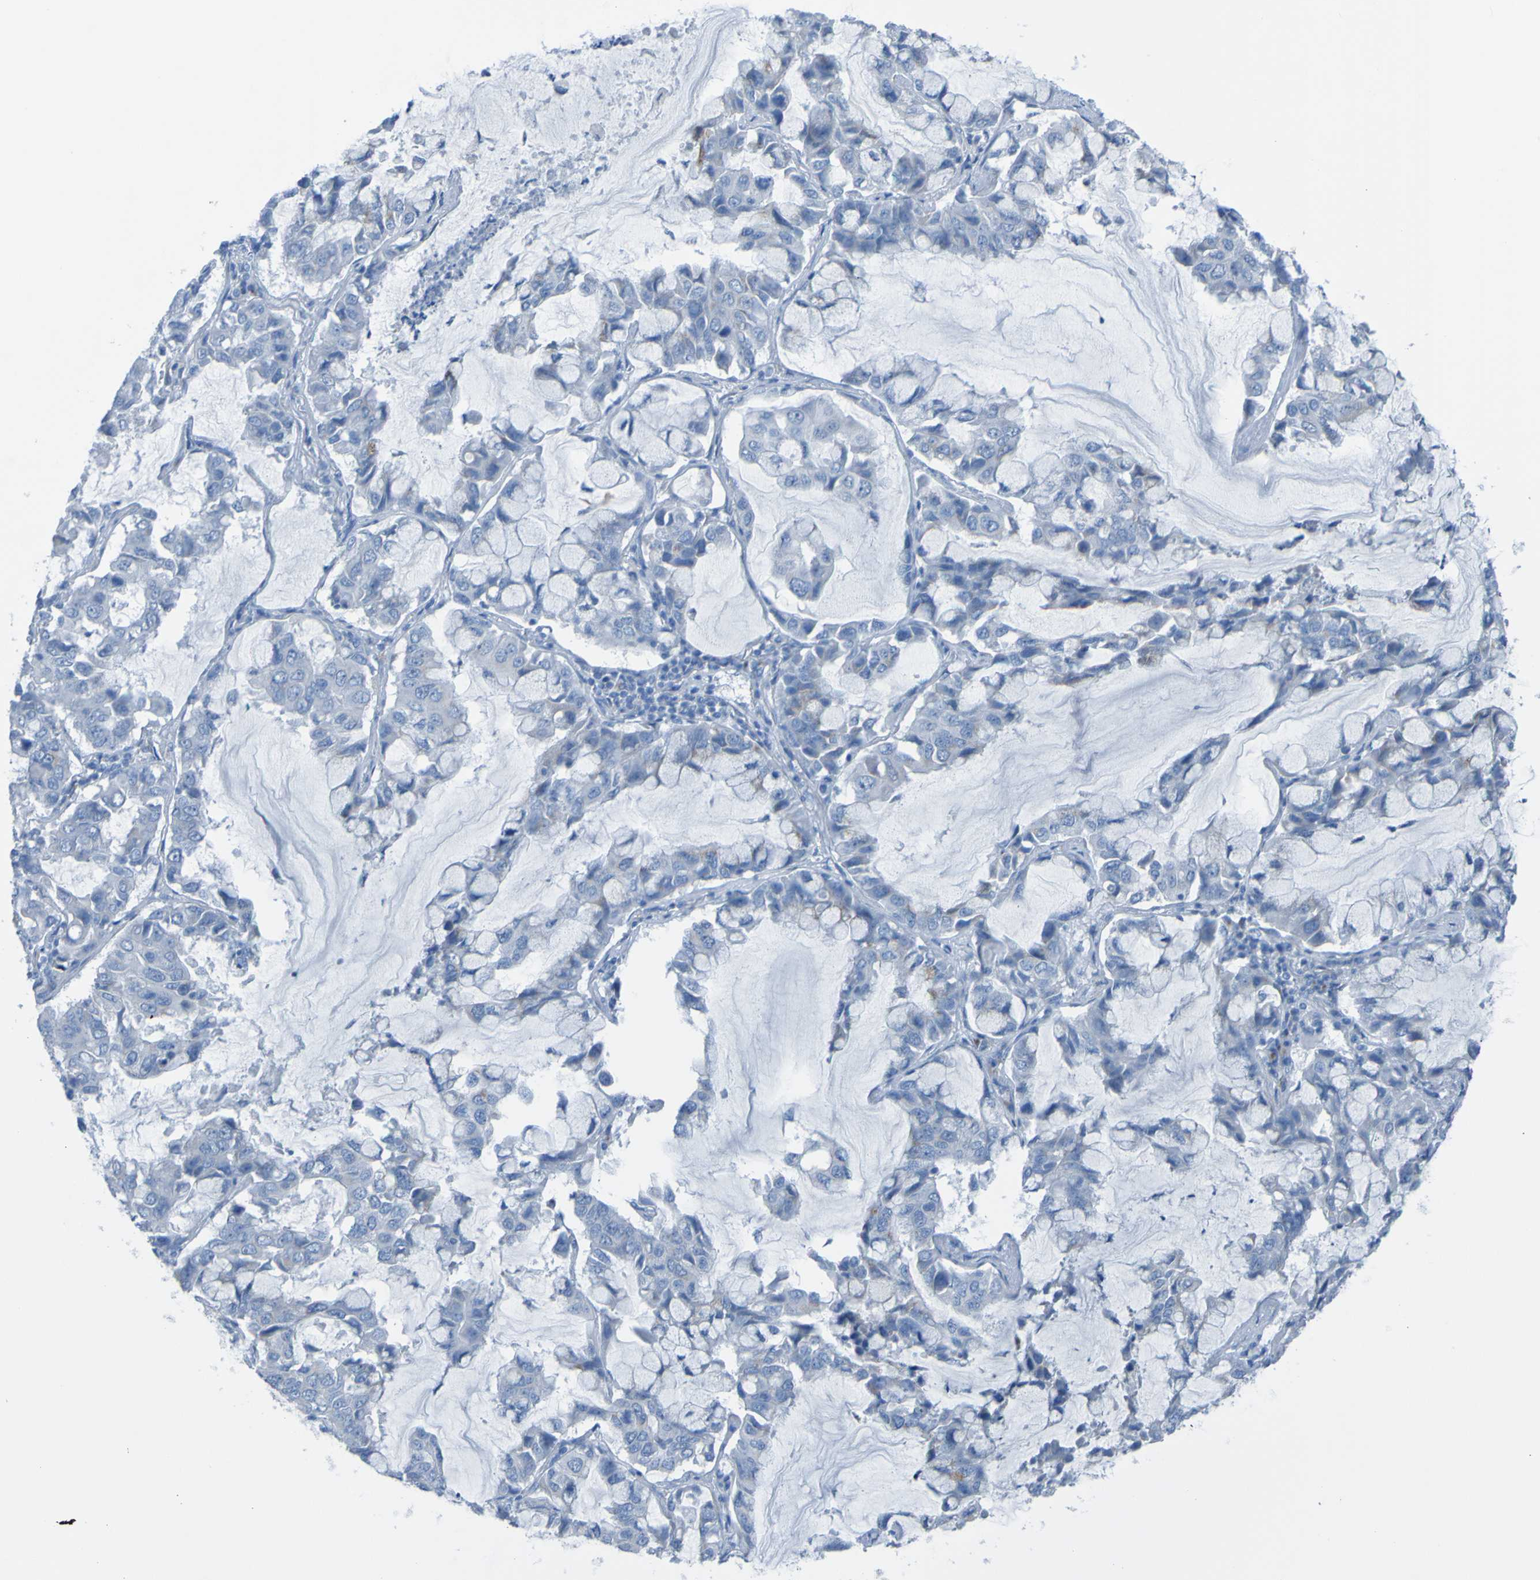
{"staining": {"intensity": "negative", "quantity": "none", "location": "none"}, "tissue": "lung cancer", "cell_type": "Tumor cells", "image_type": "cancer", "snomed": [{"axis": "morphology", "description": "Adenocarcinoma, NOS"}, {"axis": "topography", "description": "Lung"}], "caption": "The histopathology image exhibits no staining of tumor cells in lung cancer (adenocarcinoma).", "gene": "ACMSD", "patient": {"sex": "male", "age": 64}}